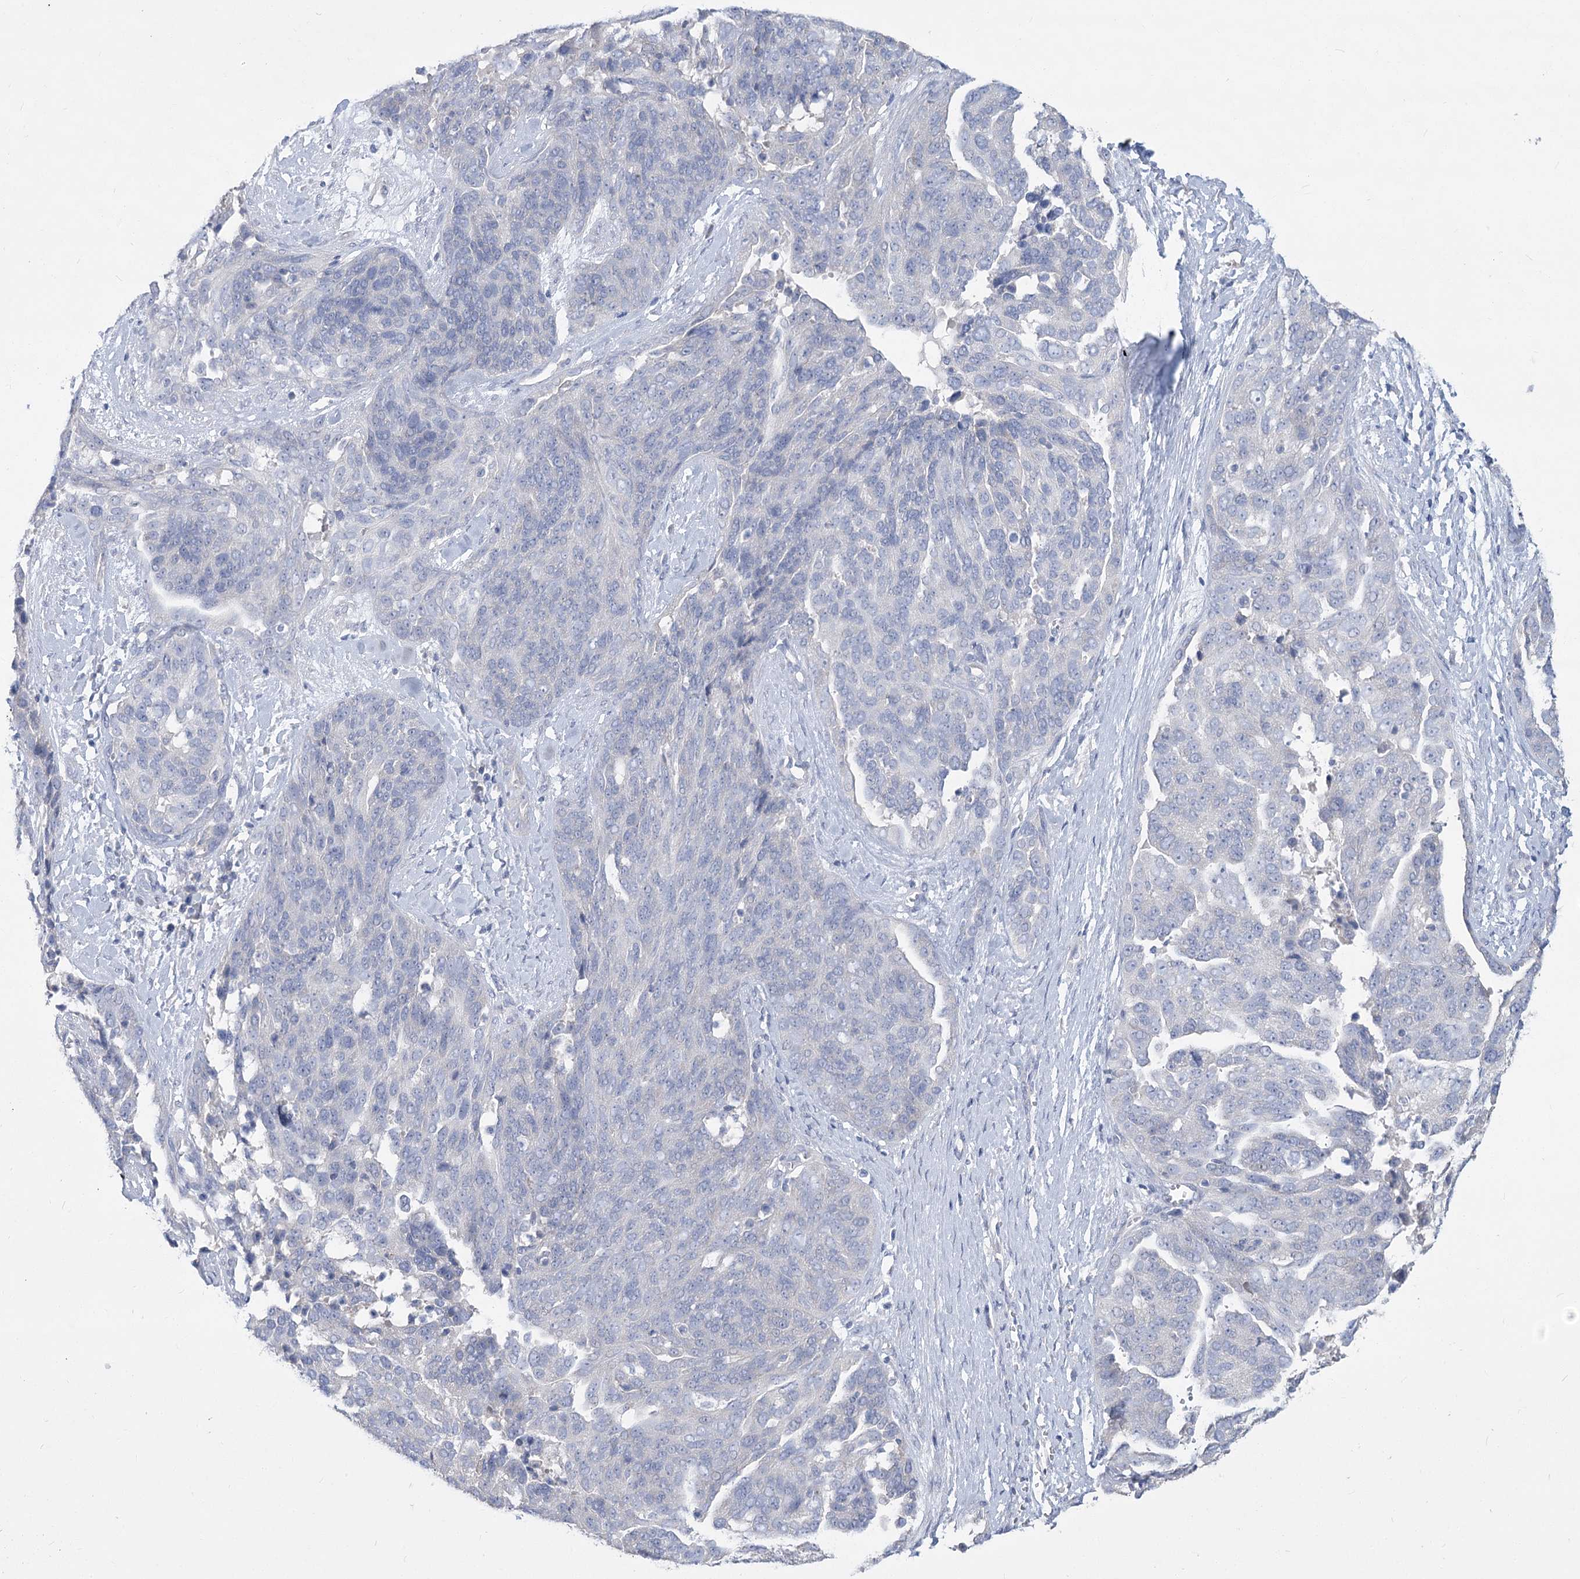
{"staining": {"intensity": "negative", "quantity": "none", "location": "none"}, "tissue": "ovarian cancer", "cell_type": "Tumor cells", "image_type": "cancer", "snomed": [{"axis": "morphology", "description": "Cystadenocarcinoma, serous, NOS"}, {"axis": "topography", "description": "Ovary"}], "caption": "A photomicrograph of ovarian serous cystadenocarcinoma stained for a protein exhibits no brown staining in tumor cells.", "gene": "SLC9A3", "patient": {"sex": "female", "age": 44}}